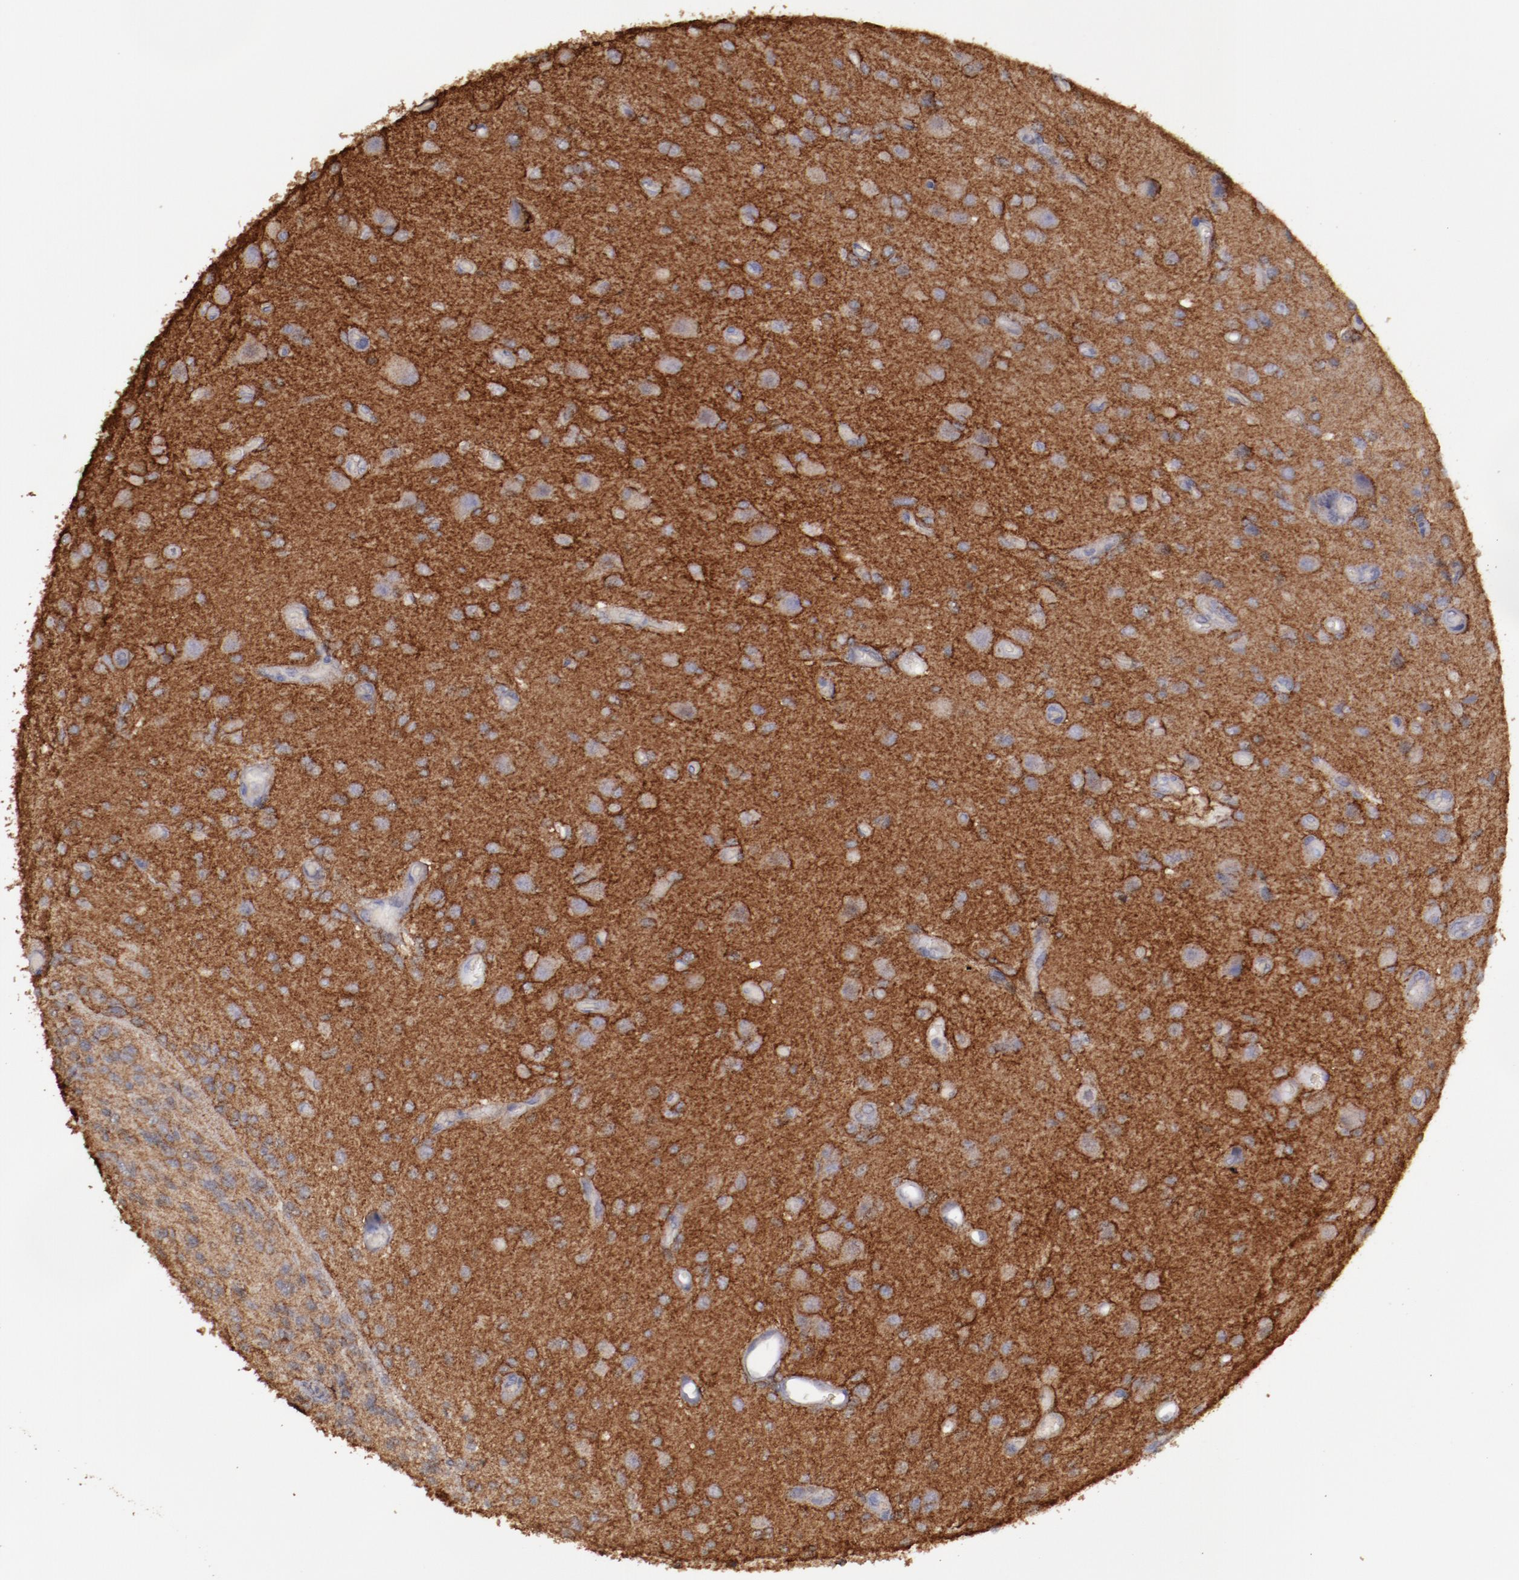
{"staining": {"intensity": "strong", "quantity": ">75%", "location": "cytoplasmic/membranous"}, "tissue": "glioma", "cell_type": "Tumor cells", "image_type": "cancer", "snomed": [{"axis": "morphology", "description": "Normal tissue, NOS"}, {"axis": "morphology", "description": "Glioma, malignant, High grade"}, {"axis": "topography", "description": "Cerebral cortex"}], "caption": "Immunohistochemical staining of glioma exhibits high levels of strong cytoplasmic/membranous protein positivity in about >75% of tumor cells.", "gene": "FAT1", "patient": {"sex": "male", "age": 77}}